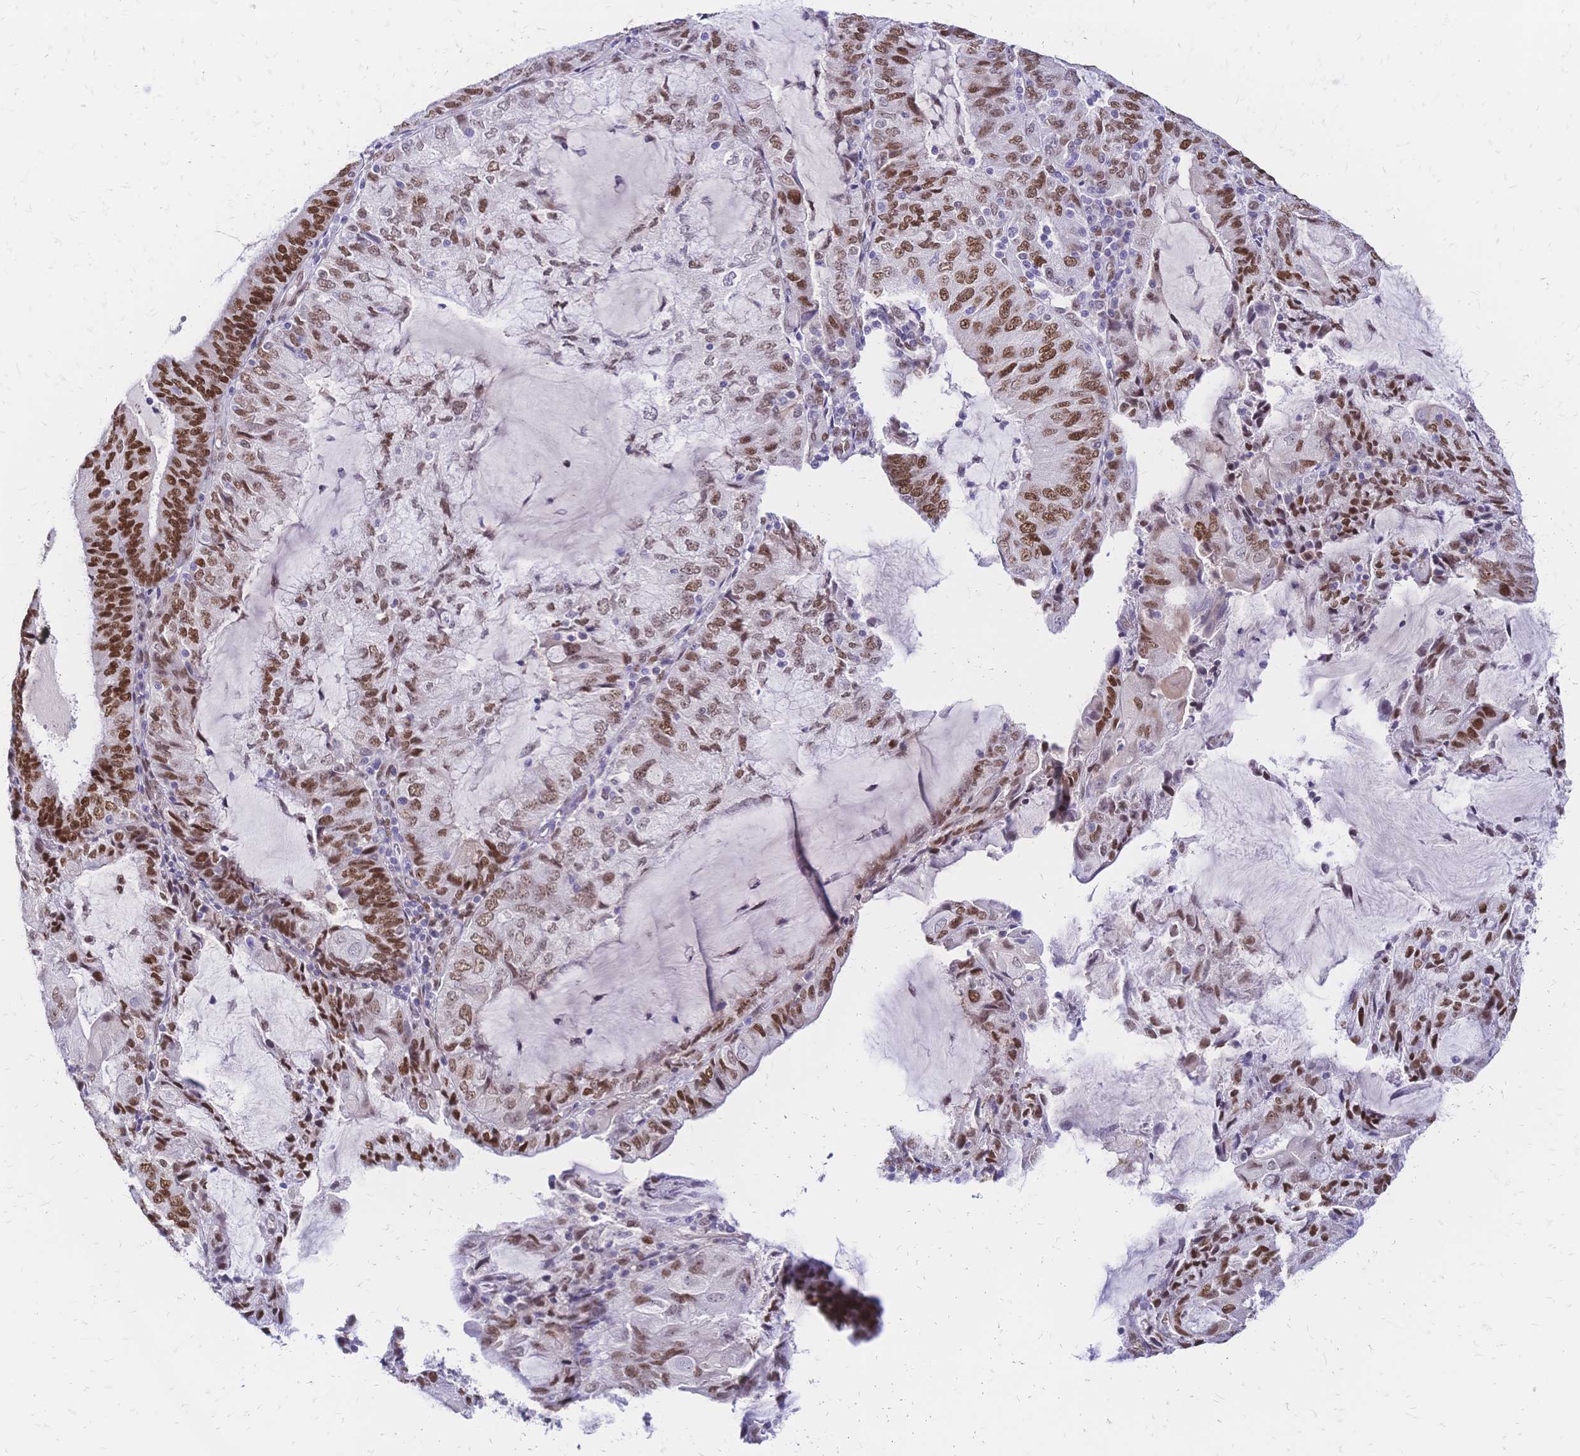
{"staining": {"intensity": "moderate", "quantity": ">75%", "location": "nuclear"}, "tissue": "endometrial cancer", "cell_type": "Tumor cells", "image_type": "cancer", "snomed": [{"axis": "morphology", "description": "Adenocarcinoma, NOS"}, {"axis": "topography", "description": "Endometrium"}], "caption": "Human endometrial adenocarcinoma stained with a brown dye exhibits moderate nuclear positive expression in about >75% of tumor cells.", "gene": "NFIC", "patient": {"sex": "female", "age": 81}}